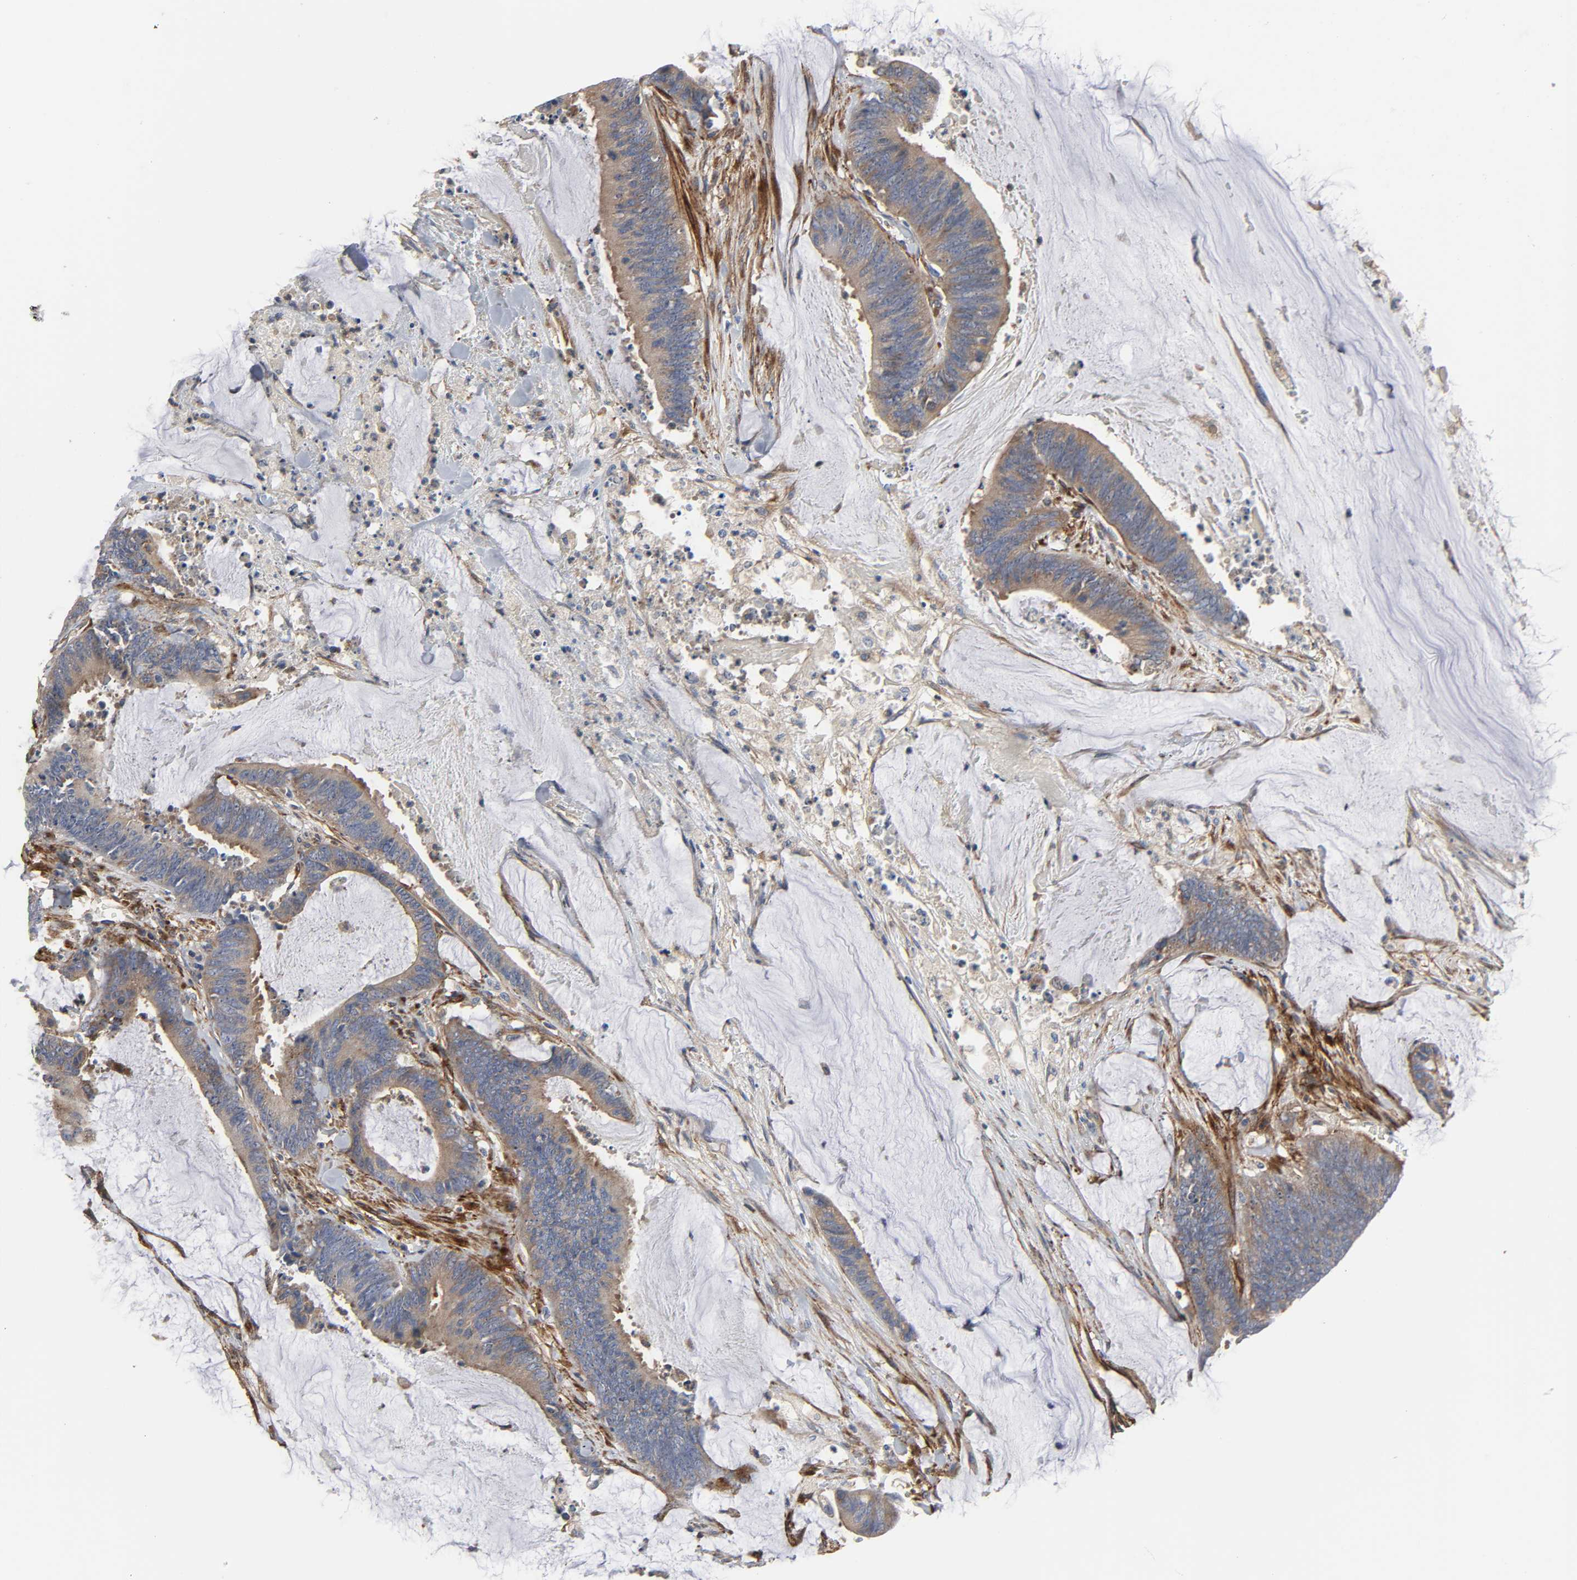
{"staining": {"intensity": "moderate", "quantity": "25%-75%", "location": "cytoplasmic/membranous"}, "tissue": "colorectal cancer", "cell_type": "Tumor cells", "image_type": "cancer", "snomed": [{"axis": "morphology", "description": "Adenocarcinoma, NOS"}, {"axis": "topography", "description": "Rectum"}], "caption": "This image shows immunohistochemistry staining of colorectal cancer (adenocarcinoma), with medium moderate cytoplasmic/membranous expression in approximately 25%-75% of tumor cells.", "gene": "ARHGAP1", "patient": {"sex": "female", "age": 66}}